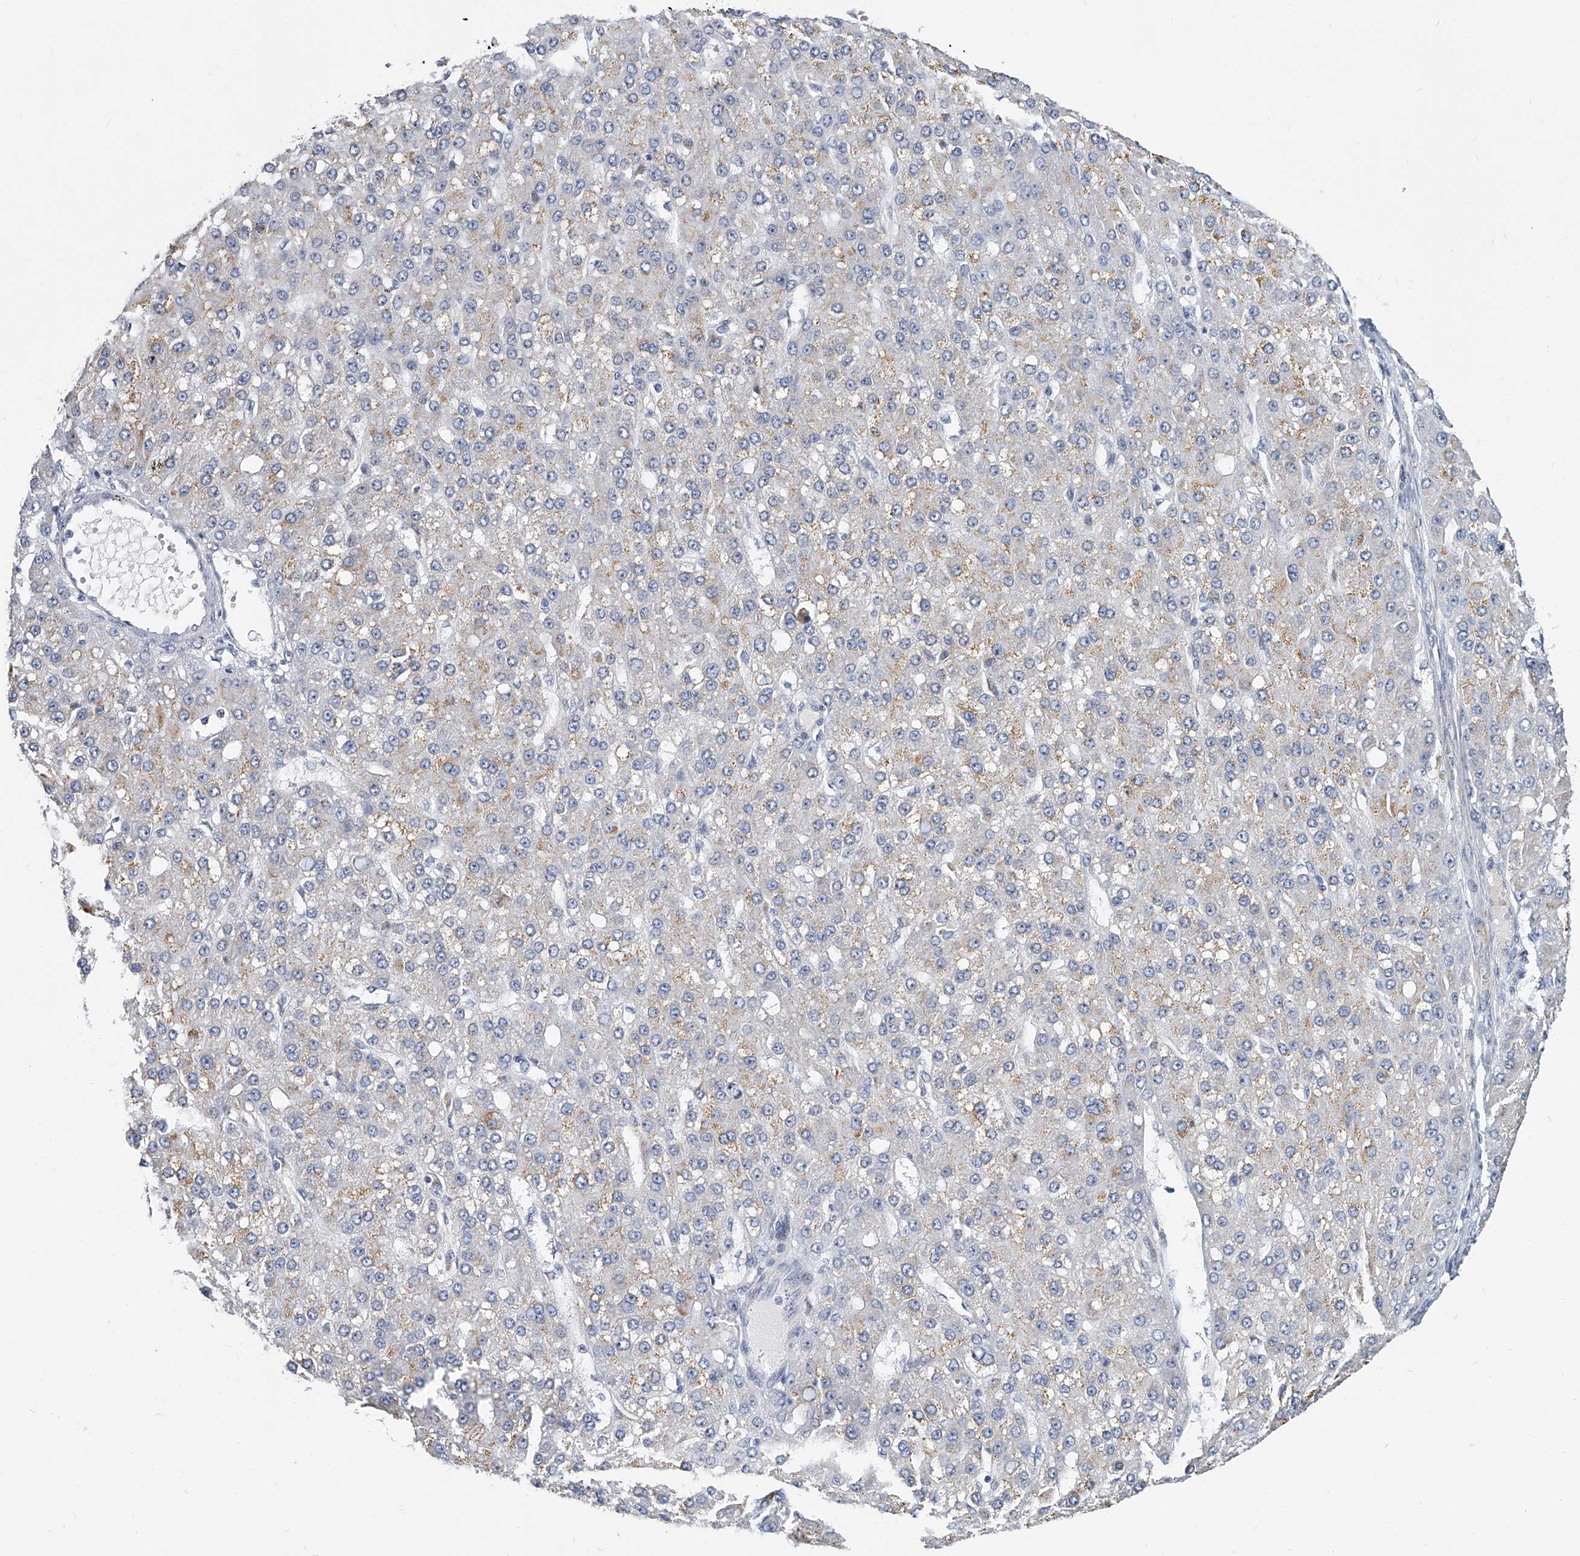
{"staining": {"intensity": "weak", "quantity": "<25%", "location": "cytoplasmic/membranous"}, "tissue": "liver cancer", "cell_type": "Tumor cells", "image_type": "cancer", "snomed": [{"axis": "morphology", "description": "Carcinoma, Hepatocellular, NOS"}, {"axis": "topography", "description": "Liver"}], "caption": "Liver cancer stained for a protein using immunohistochemistry (IHC) reveals no staining tumor cells.", "gene": "KIRREL1", "patient": {"sex": "male", "age": 67}}